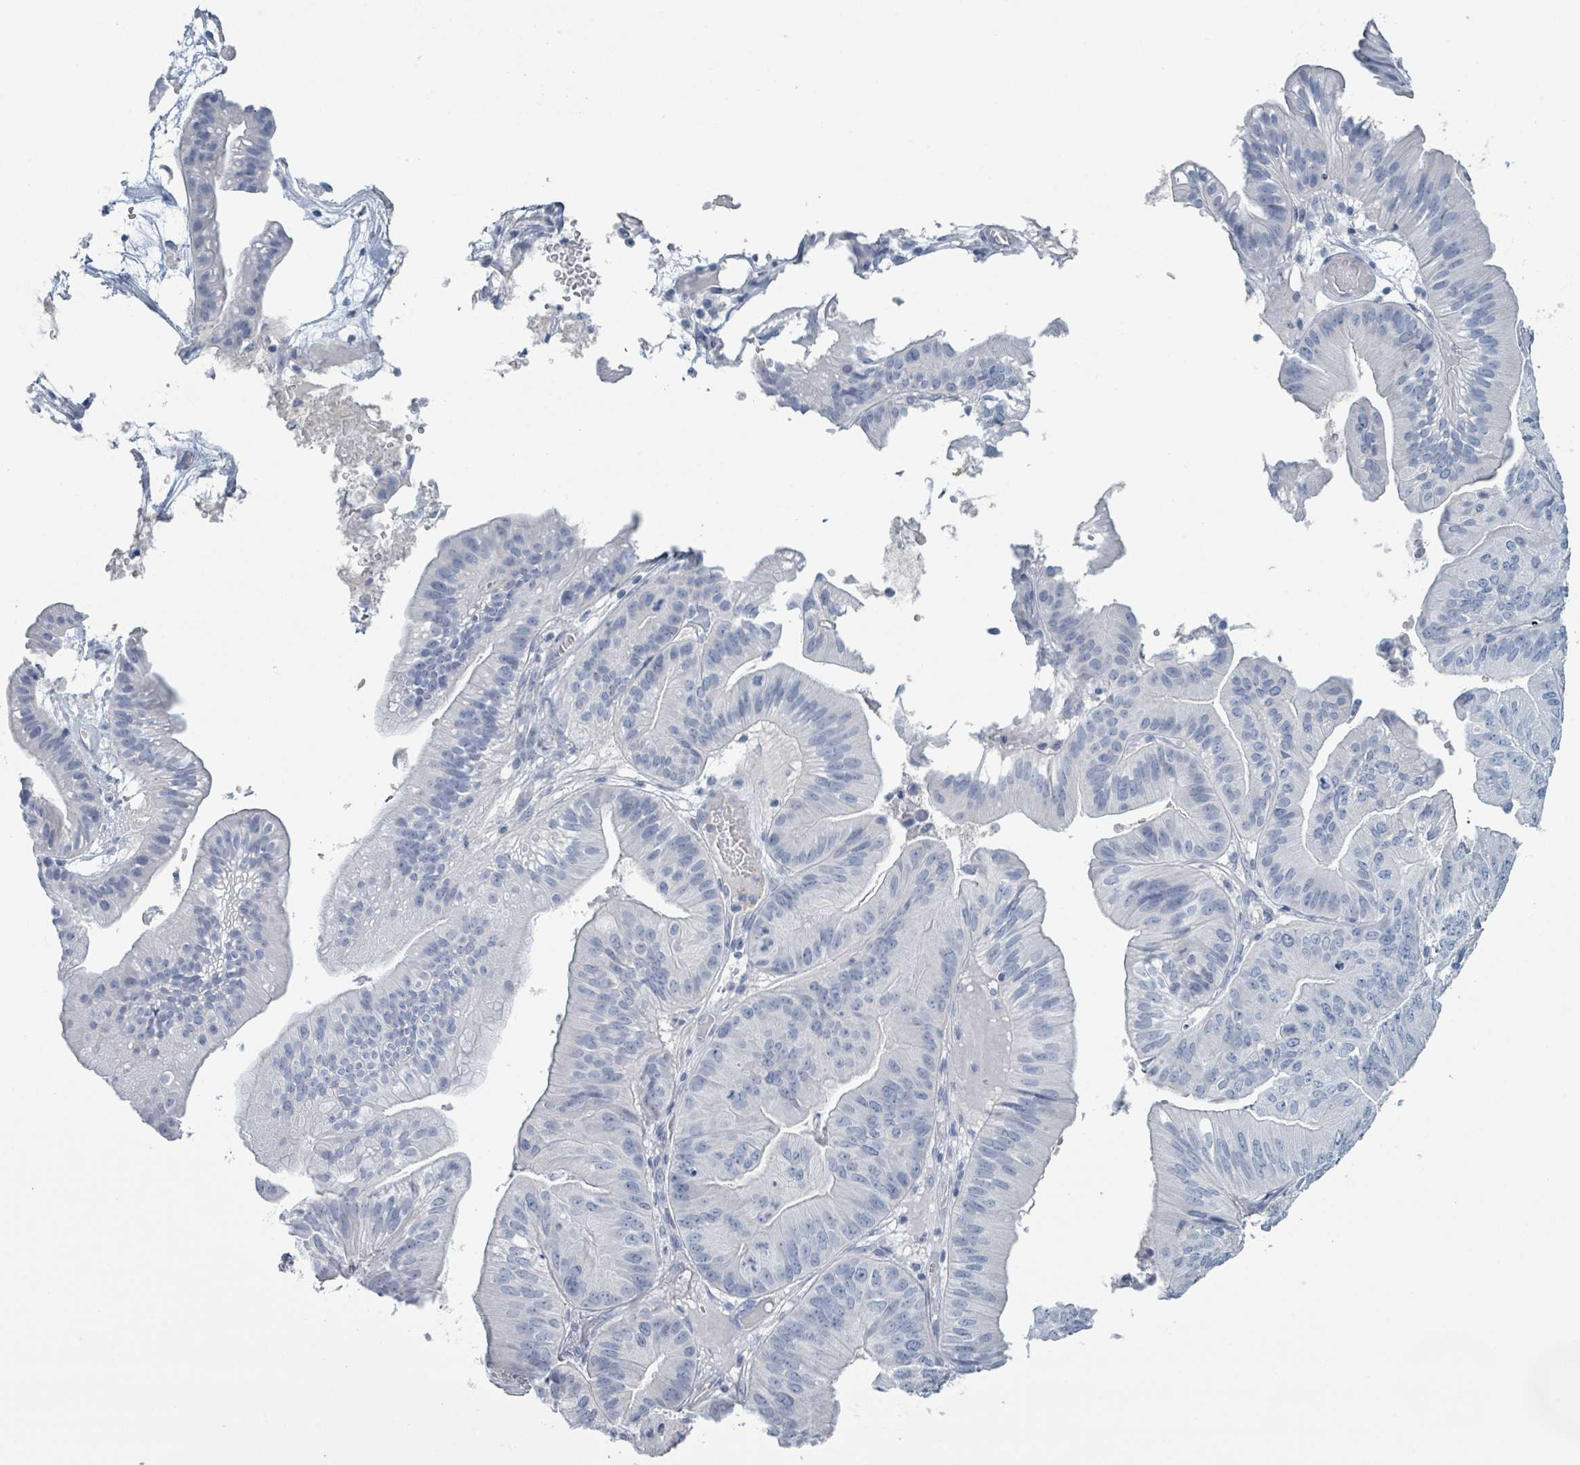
{"staining": {"intensity": "negative", "quantity": "none", "location": "none"}, "tissue": "ovarian cancer", "cell_type": "Tumor cells", "image_type": "cancer", "snomed": [{"axis": "morphology", "description": "Cystadenocarcinoma, mucinous, NOS"}, {"axis": "topography", "description": "Ovary"}], "caption": "Tumor cells are negative for brown protein staining in mucinous cystadenocarcinoma (ovarian).", "gene": "VPS13D", "patient": {"sex": "female", "age": 61}}